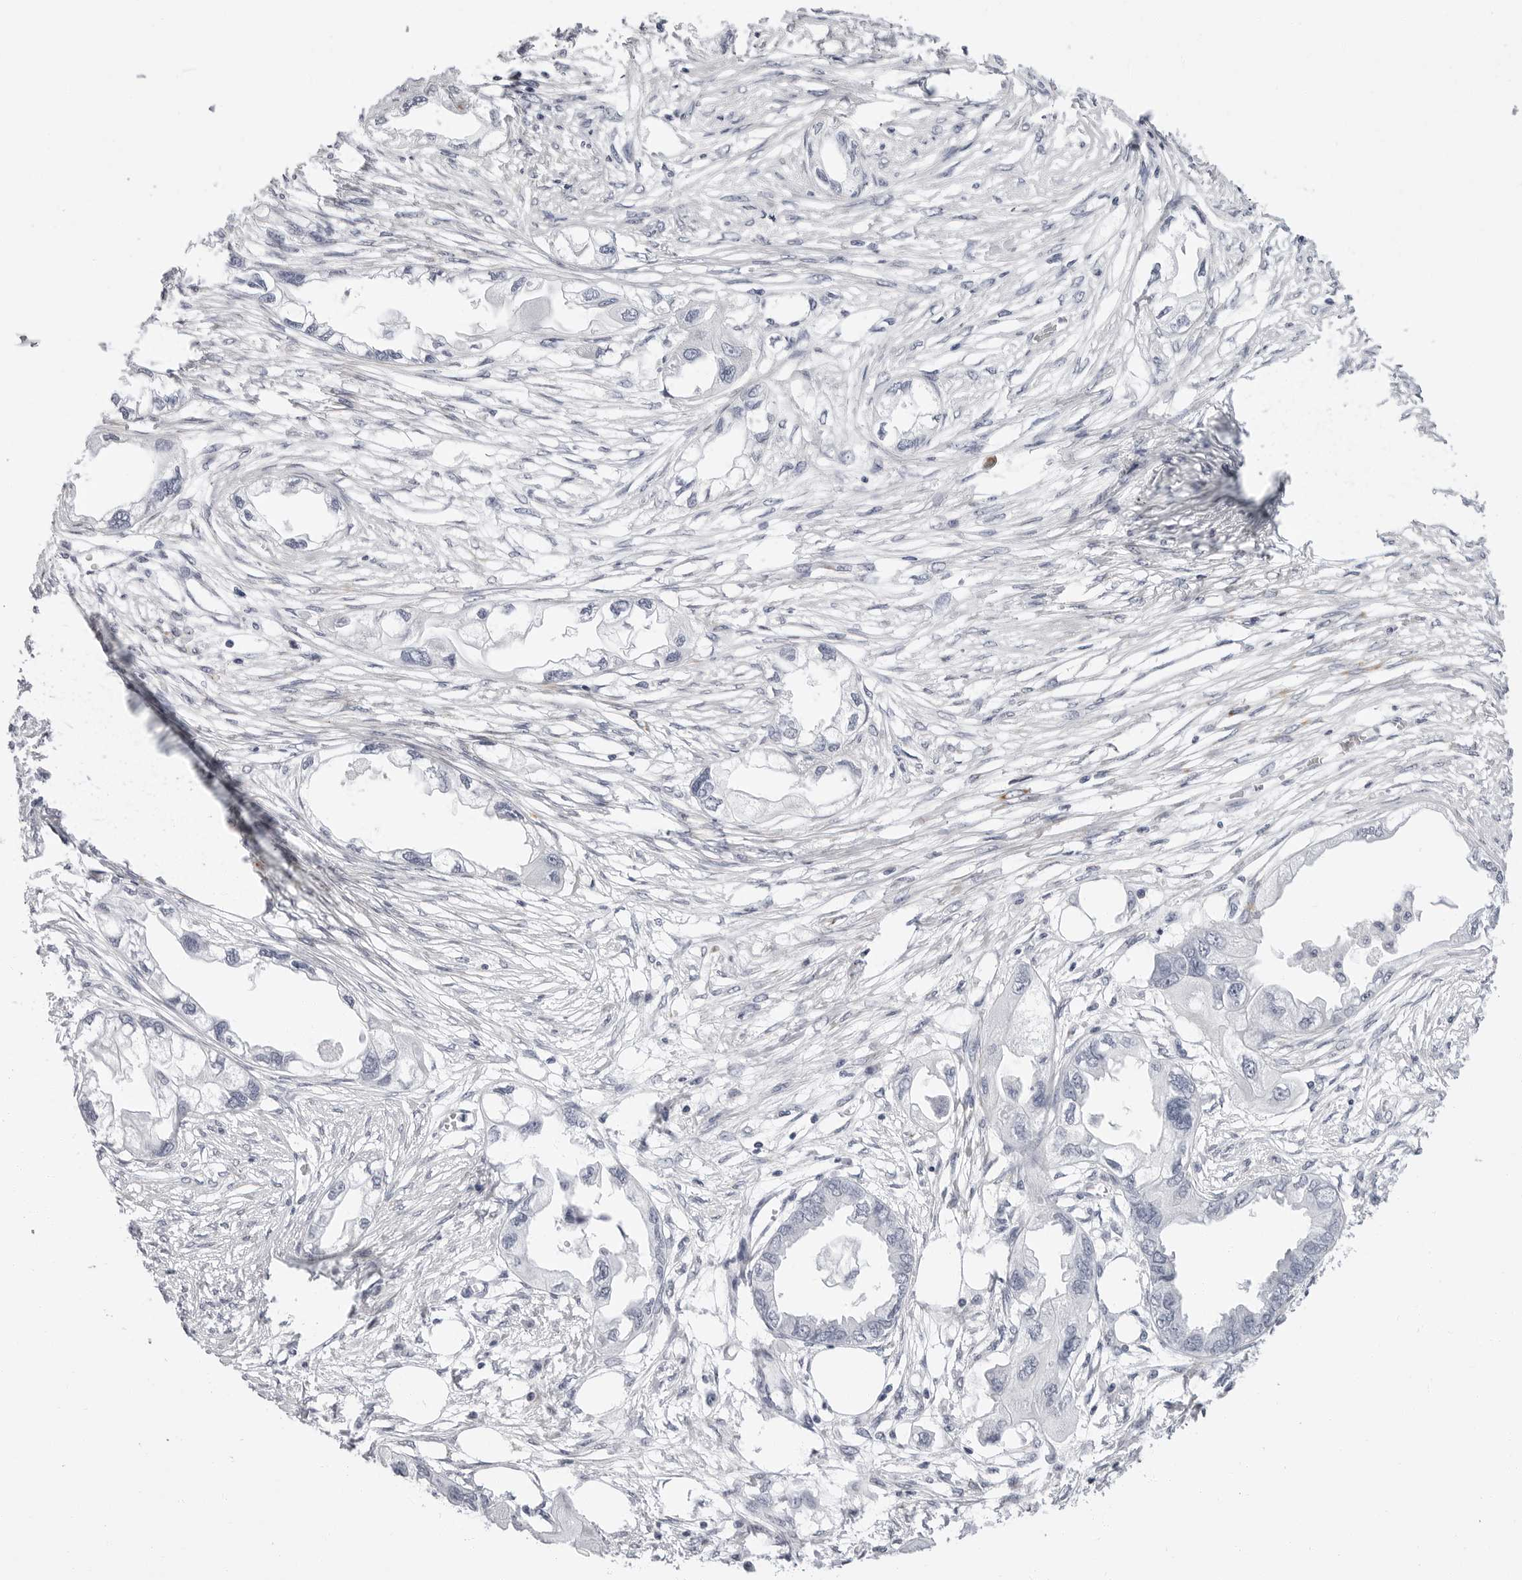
{"staining": {"intensity": "negative", "quantity": "none", "location": "none"}, "tissue": "endometrial cancer", "cell_type": "Tumor cells", "image_type": "cancer", "snomed": [{"axis": "morphology", "description": "Adenocarcinoma, NOS"}, {"axis": "morphology", "description": "Adenocarcinoma, metastatic, NOS"}, {"axis": "topography", "description": "Adipose tissue"}, {"axis": "topography", "description": "Endometrium"}], "caption": "Tumor cells are negative for protein expression in human endometrial cancer (metastatic adenocarcinoma).", "gene": "ERICH3", "patient": {"sex": "female", "age": 67}}